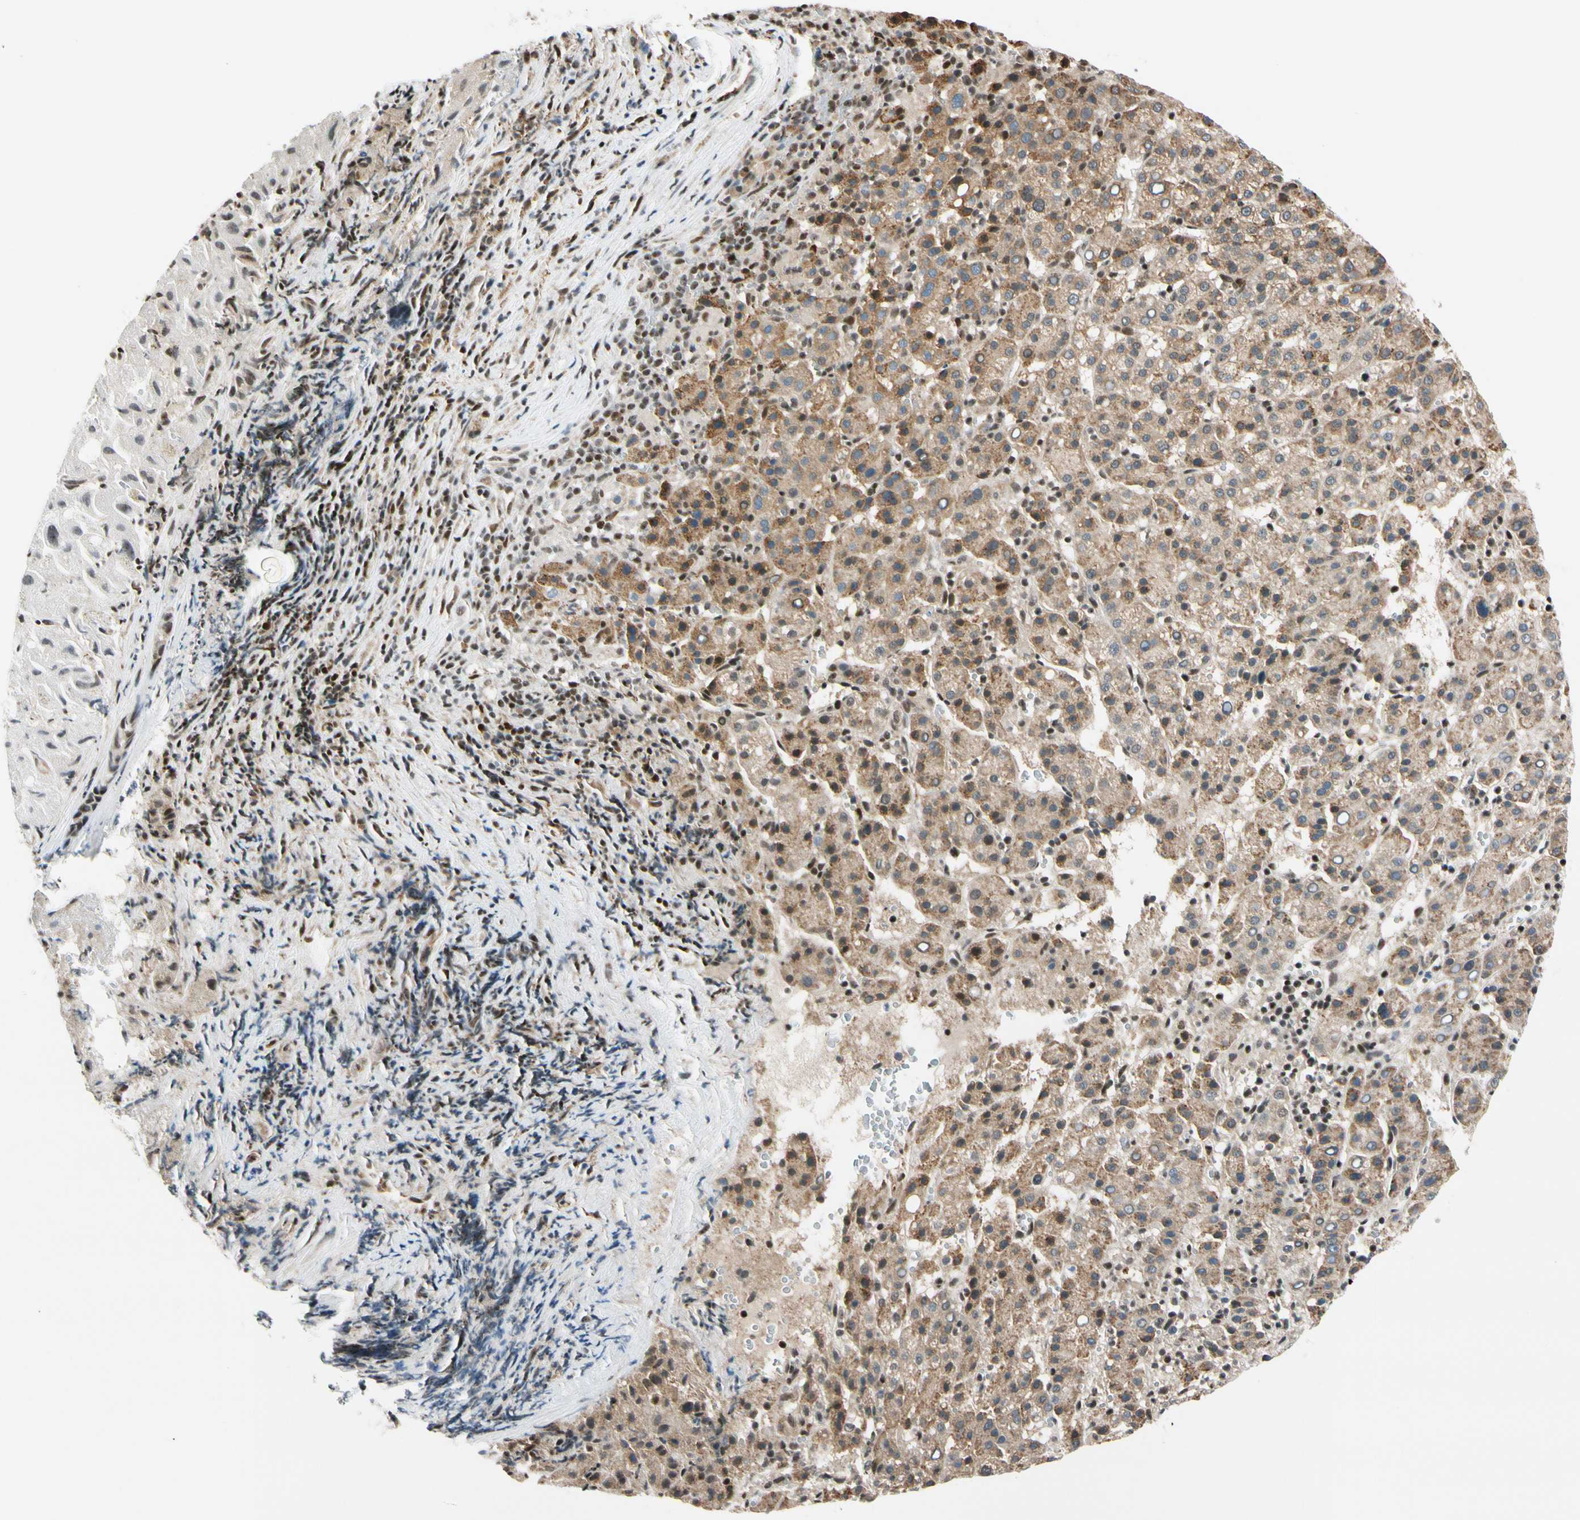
{"staining": {"intensity": "moderate", "quantity": "25%-75%", "location": "cytoplasmic/membranous,nuclear"}, "tissue": "liver cancer", "cell_type": "Tumor cells", "image_type": "cancer", "snomed": [{"axis": "morphology", "description": "Carcinoma, Hepatocellular, NOS"}, {"axis": "topography", "description": "Liver"}], "caption": "Protein staining of liver cancer tissue shows moderate cytoplasmic/membranous and nuclear positivity in approximately 25%-75% of tumor cells. The staining is performed using DAB brown chromogen to label protein expression. The nuclei are counter-stained blue using hematoxylin.", "gene": "DAXX", "patient": {"sex": "female", "age": 58}}